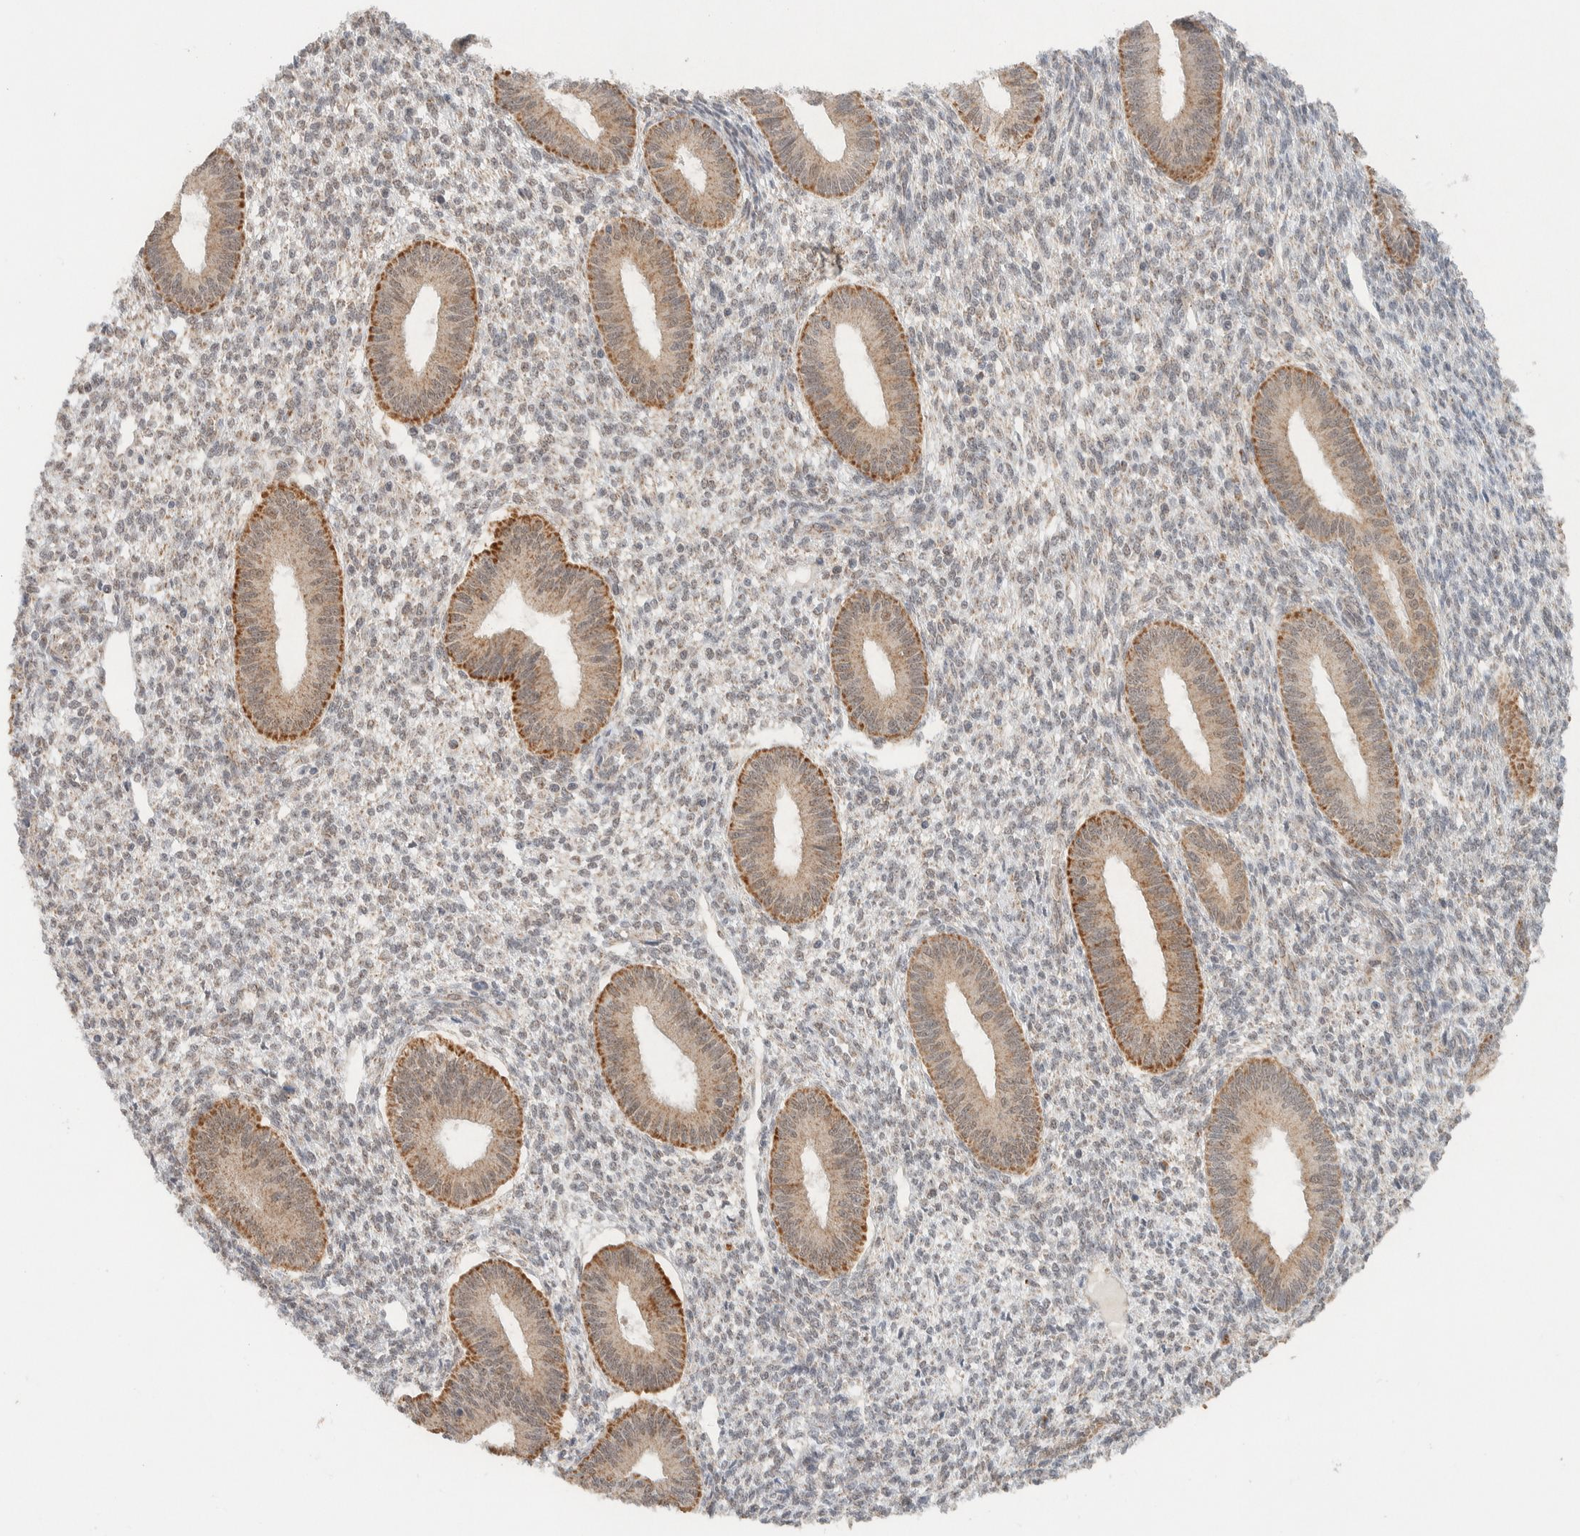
{"staining": {"intensity": "weak", "quantity": "25%-75%", "location": "cytoplasmic/membranous,nuclear"}, "tissue": "endometrium", "cell_type": "Cells in endometrial stroma", "image_type": "normal", "snomed": [{"axis": "morphology", "description": "Normal tissue, NOS"}, {"axis": "topography", "description": "Endometrium"}], "caption": "Immunohistochemistry (IHC) image of benign endometrium: human endometrium stained using immunohistochemistry demonstrates low levels of weak protein expression localized specifically in the cytoplasmic/membranous,nuclear of cells in endometrial stroma, appearing as a cytoplasmic/membranous,nuclear brown color.", "gene": "MRPL41", "patient": {"sex": "female", "age": 46}}